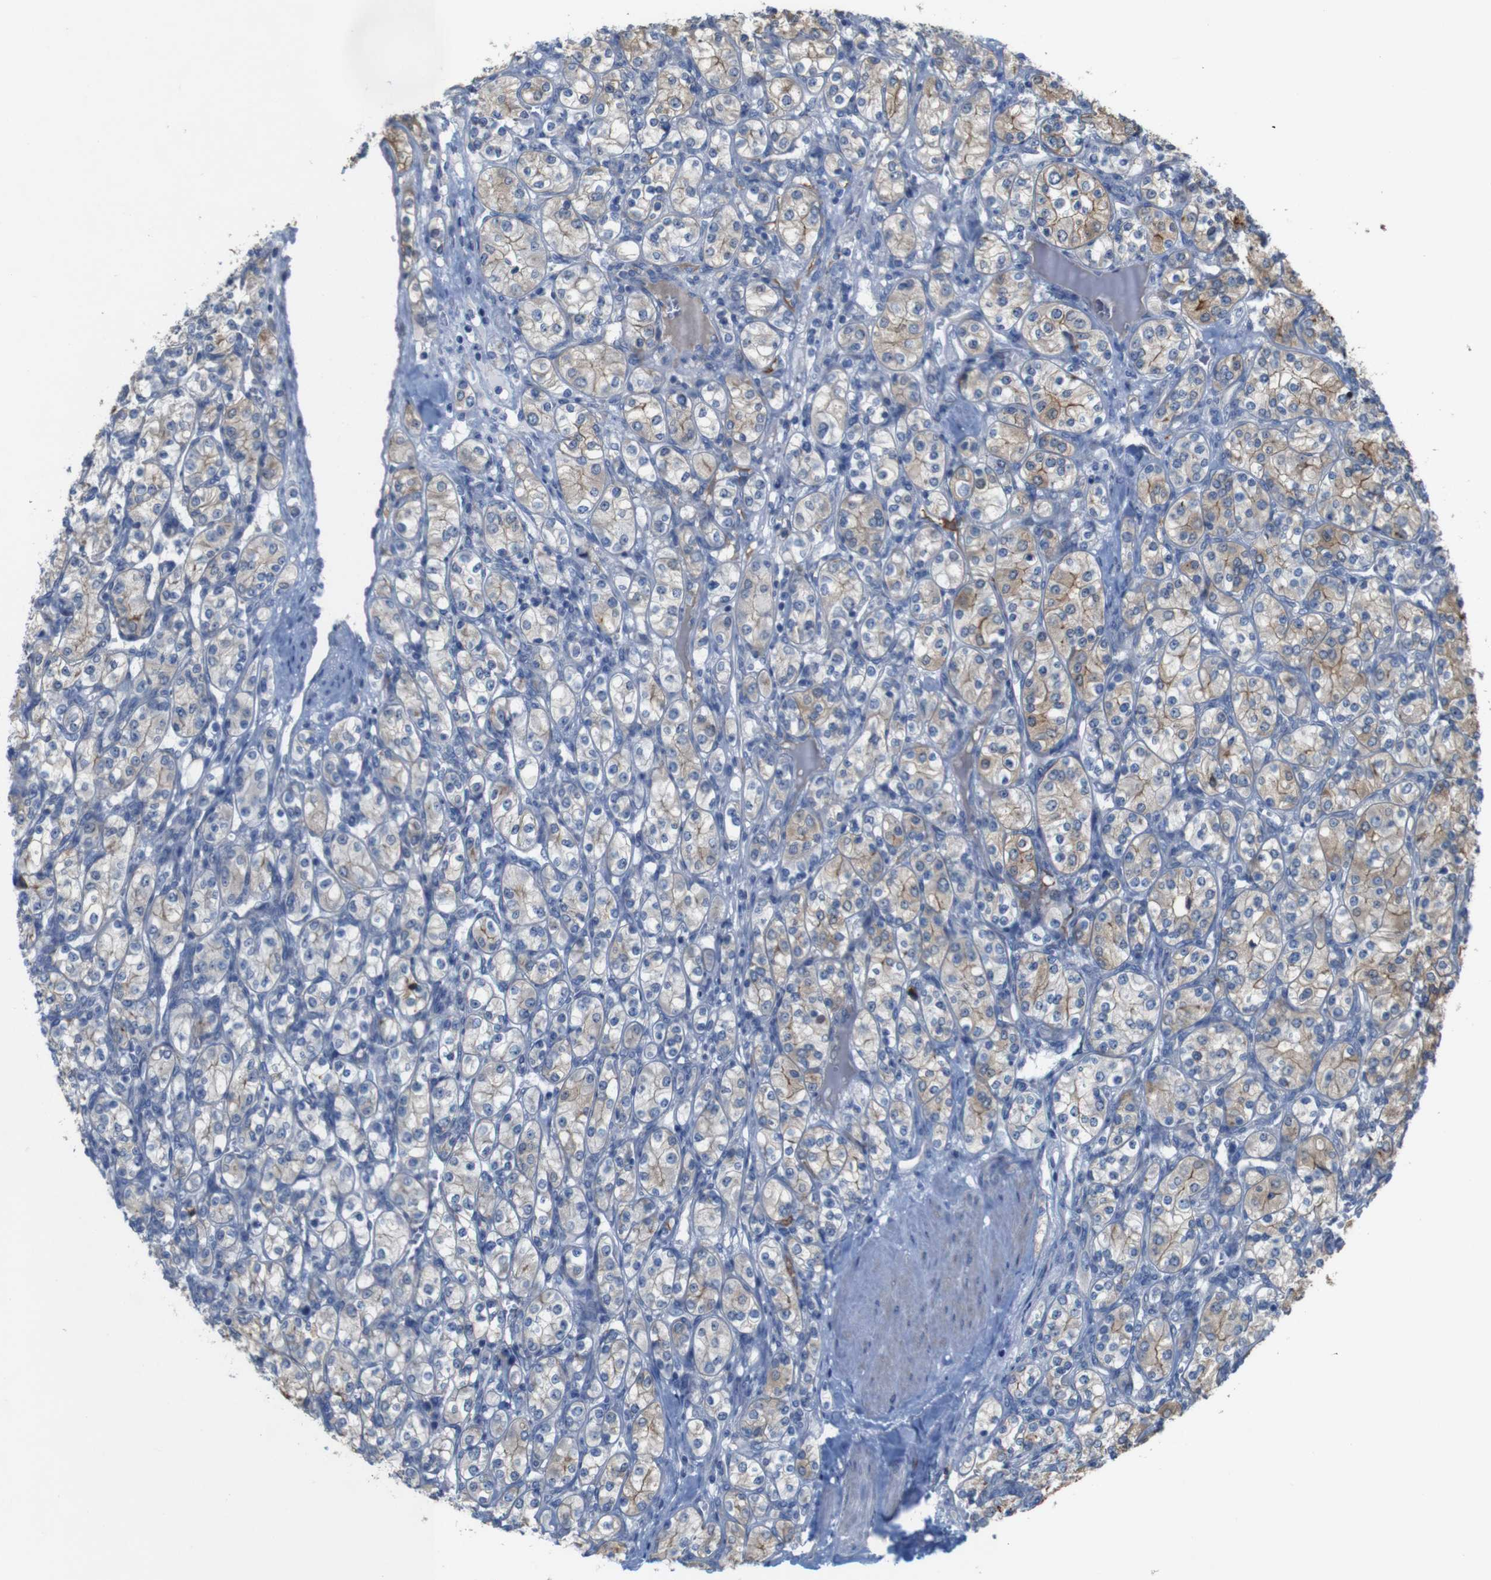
{"staining": {"intensity": "weak", "quantity": "<25%", "location": "cytoplasmic/membranous"}, "tissue": "renal cancer", "cell_type": "Tumor cells", "image_type": "cancer", "snomed": [{"axis": "morphology", "description": "Adenocarcinoma, NOS"}, {"axis": "topography", "description": "Kidney"}], "caption": "High magnification brightfield microscopy of adenocarcinoma (renal) stained with DAB (brown) and counterstained with hematoxylin (blue): tumor cells show no significant positivity. (Stains: DAB immunohistochemistry (IHC) with hematoxylin counter stain, Microscopy: brightfield microscopy at high magnification).", "gene": "MYEOV", "patient": {"sex": "male", "age": 77}}